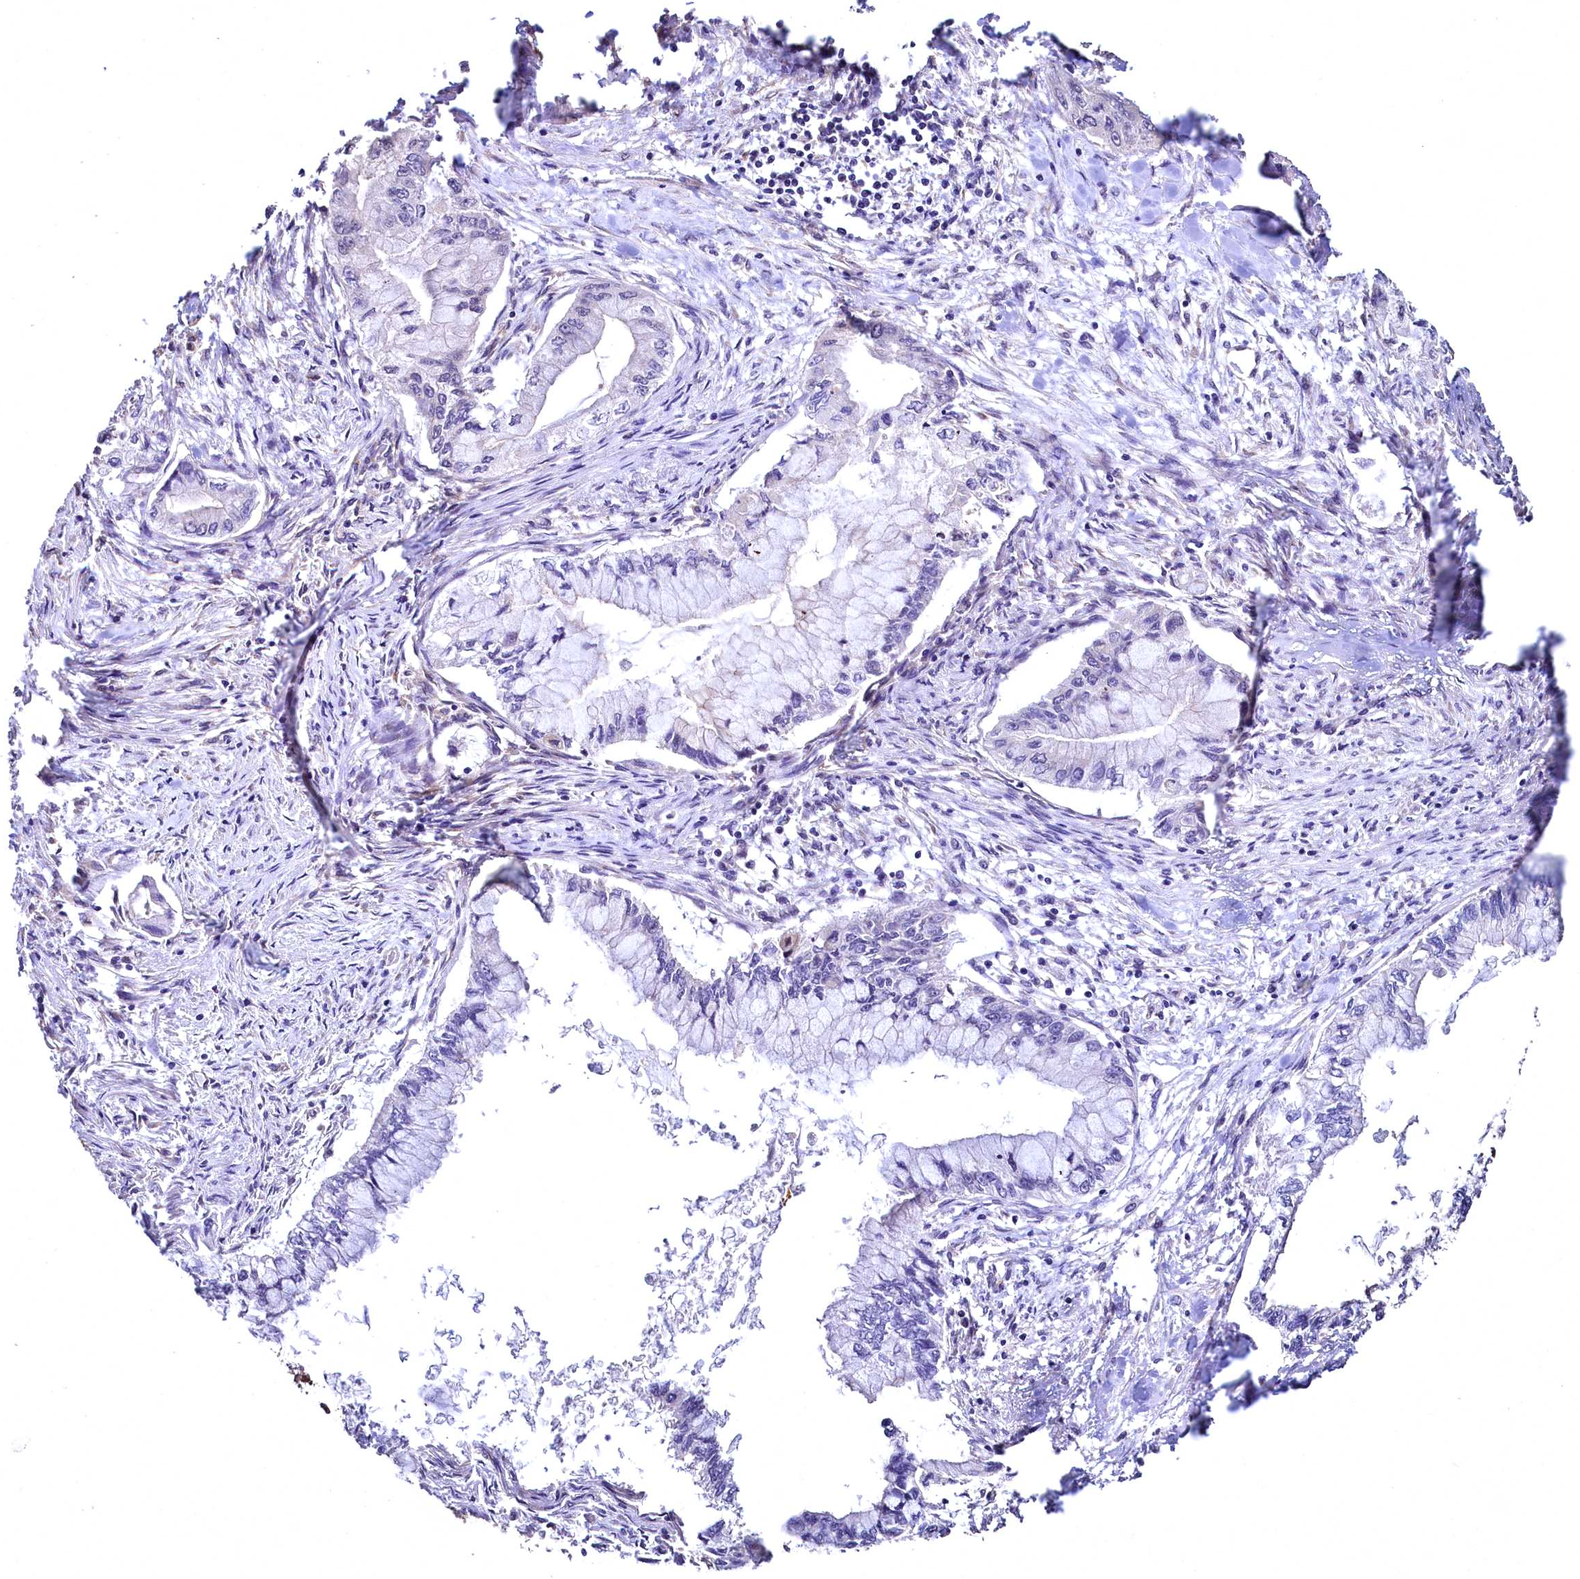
{"staining": {"intensity": "negative", "quantity": "none", "location": "none"}, "tissue": "pancreatic cancer", "cell_type": "Tumor cells", "image_type": "cancer", "snomed": [{"axis": "morphology", "description": "Adenocarcinoma, NOS"}, {"axis": "topography", "description": "Pancreas"}], "caption": "Adenocarcinoma (pancreatic) stained for a protein using immunohistochemistry (IHC) displays no positivity tumor cells.", "gene": "TBCEL", "patient": {"sex": "male", "age": 48}}